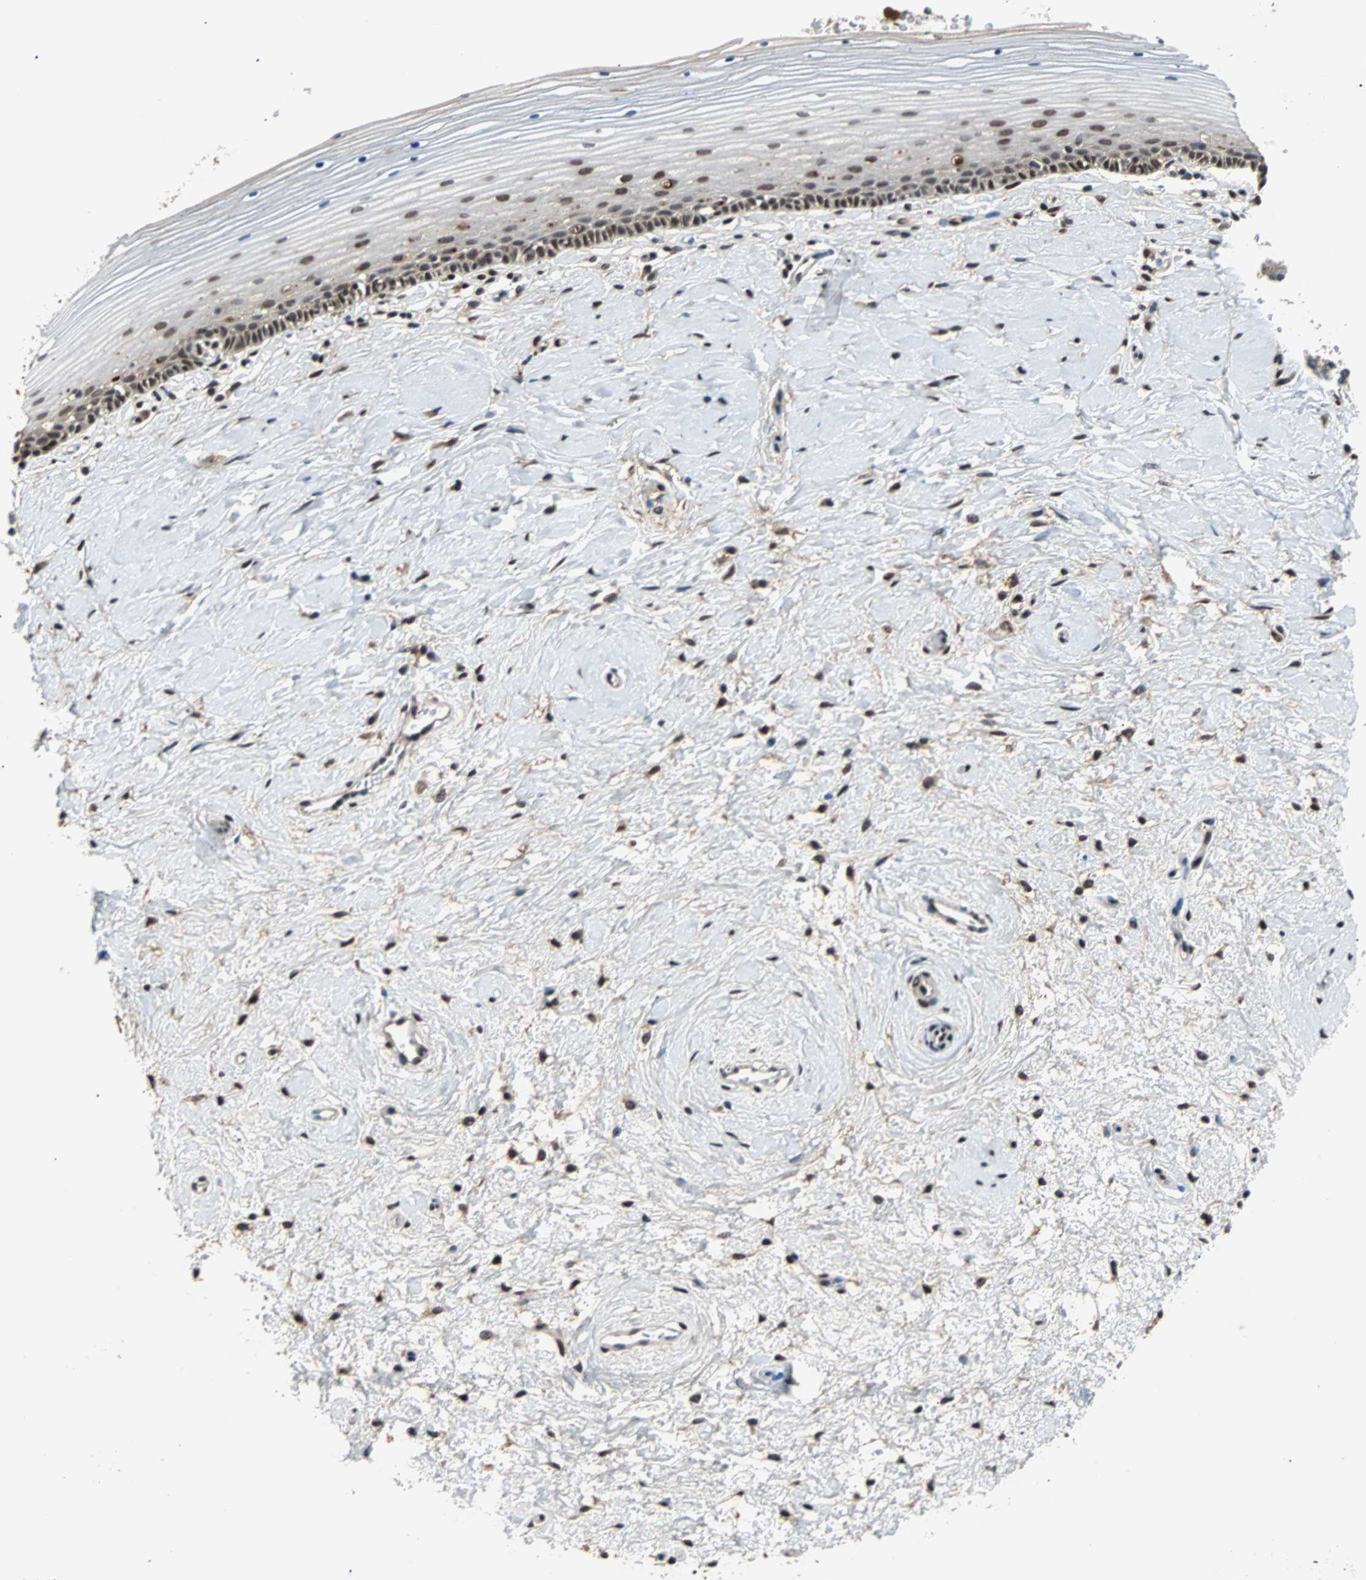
{"staining": {"intensity": "moderate", "quantity": "25%-75%", "location": "nuclear"}, "tissue": "cervix", "cell_type": "Glandular cells", "image_type": "normal", "snomed": [{"axis": "morphology", "description": "Normal tissue, NOS"}, {"axis": "topography", "description": "Cervix"}], "caption": "Protein staining by immunohistochemistry shows moderate nuclear staining in approximately 25%-75% of glandular cells in benign cervix.", "gene": "PHC1", "patient": {"sex": "female", "age": 39}}